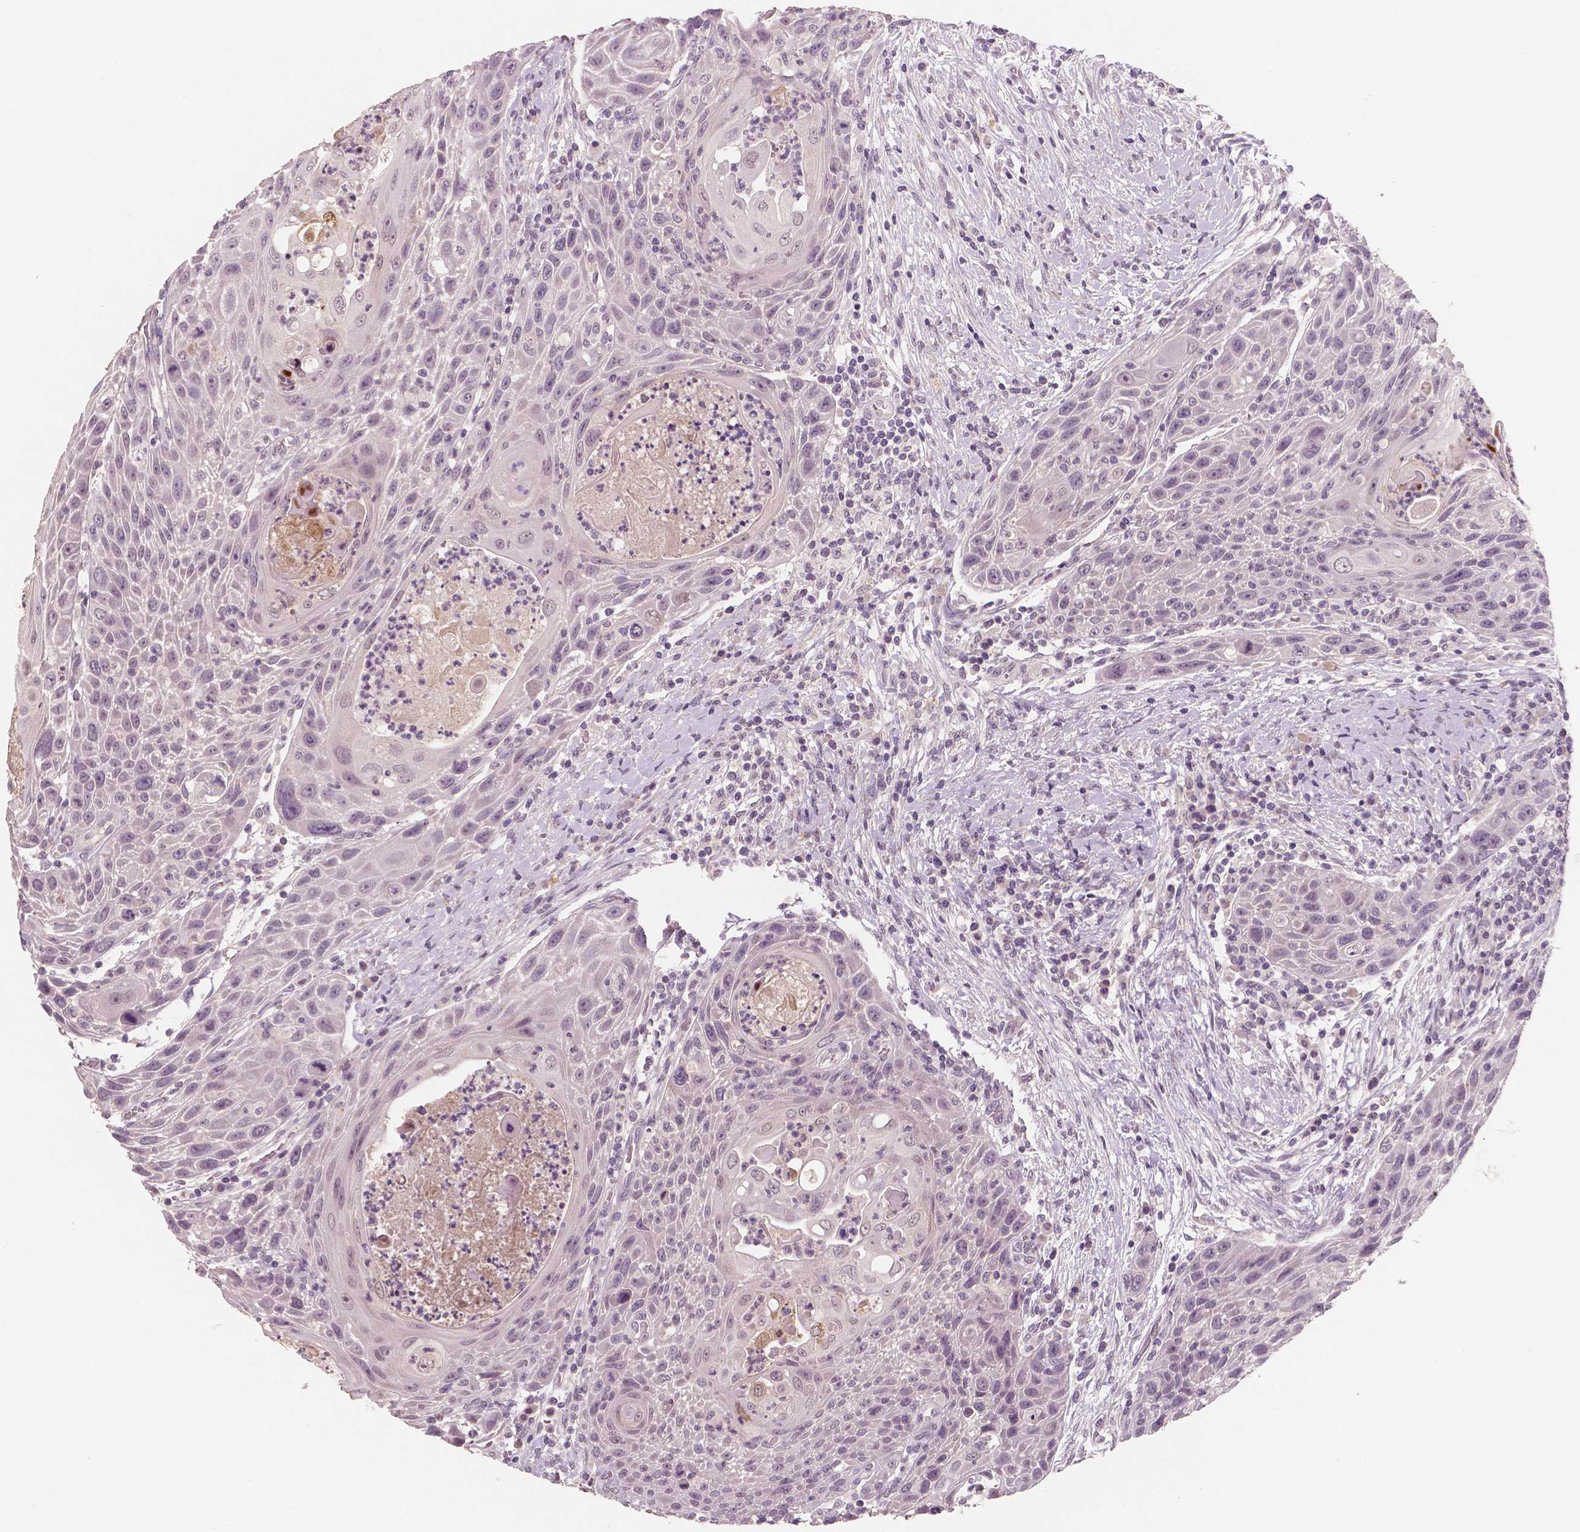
{"staining": {"intensity": "negative", "quantity": "none", "location": "none"}, "tissue": "head and neck cancer", "cell_type": "Tumor cells", "image_type": "cancer", "snomed": [{"axis": "morphology", "description": "Squamous cell carcinoma, NOS"}, {"axis": "topography", "description": "Head-Neck"}], "caption": "Human head and neck cancer stained for a protein using immunohistochemistry (IHC) displays no positivity in tumor cells.", "gene": "RNASE7", "patient": {"sex": "male", "age": 69}}